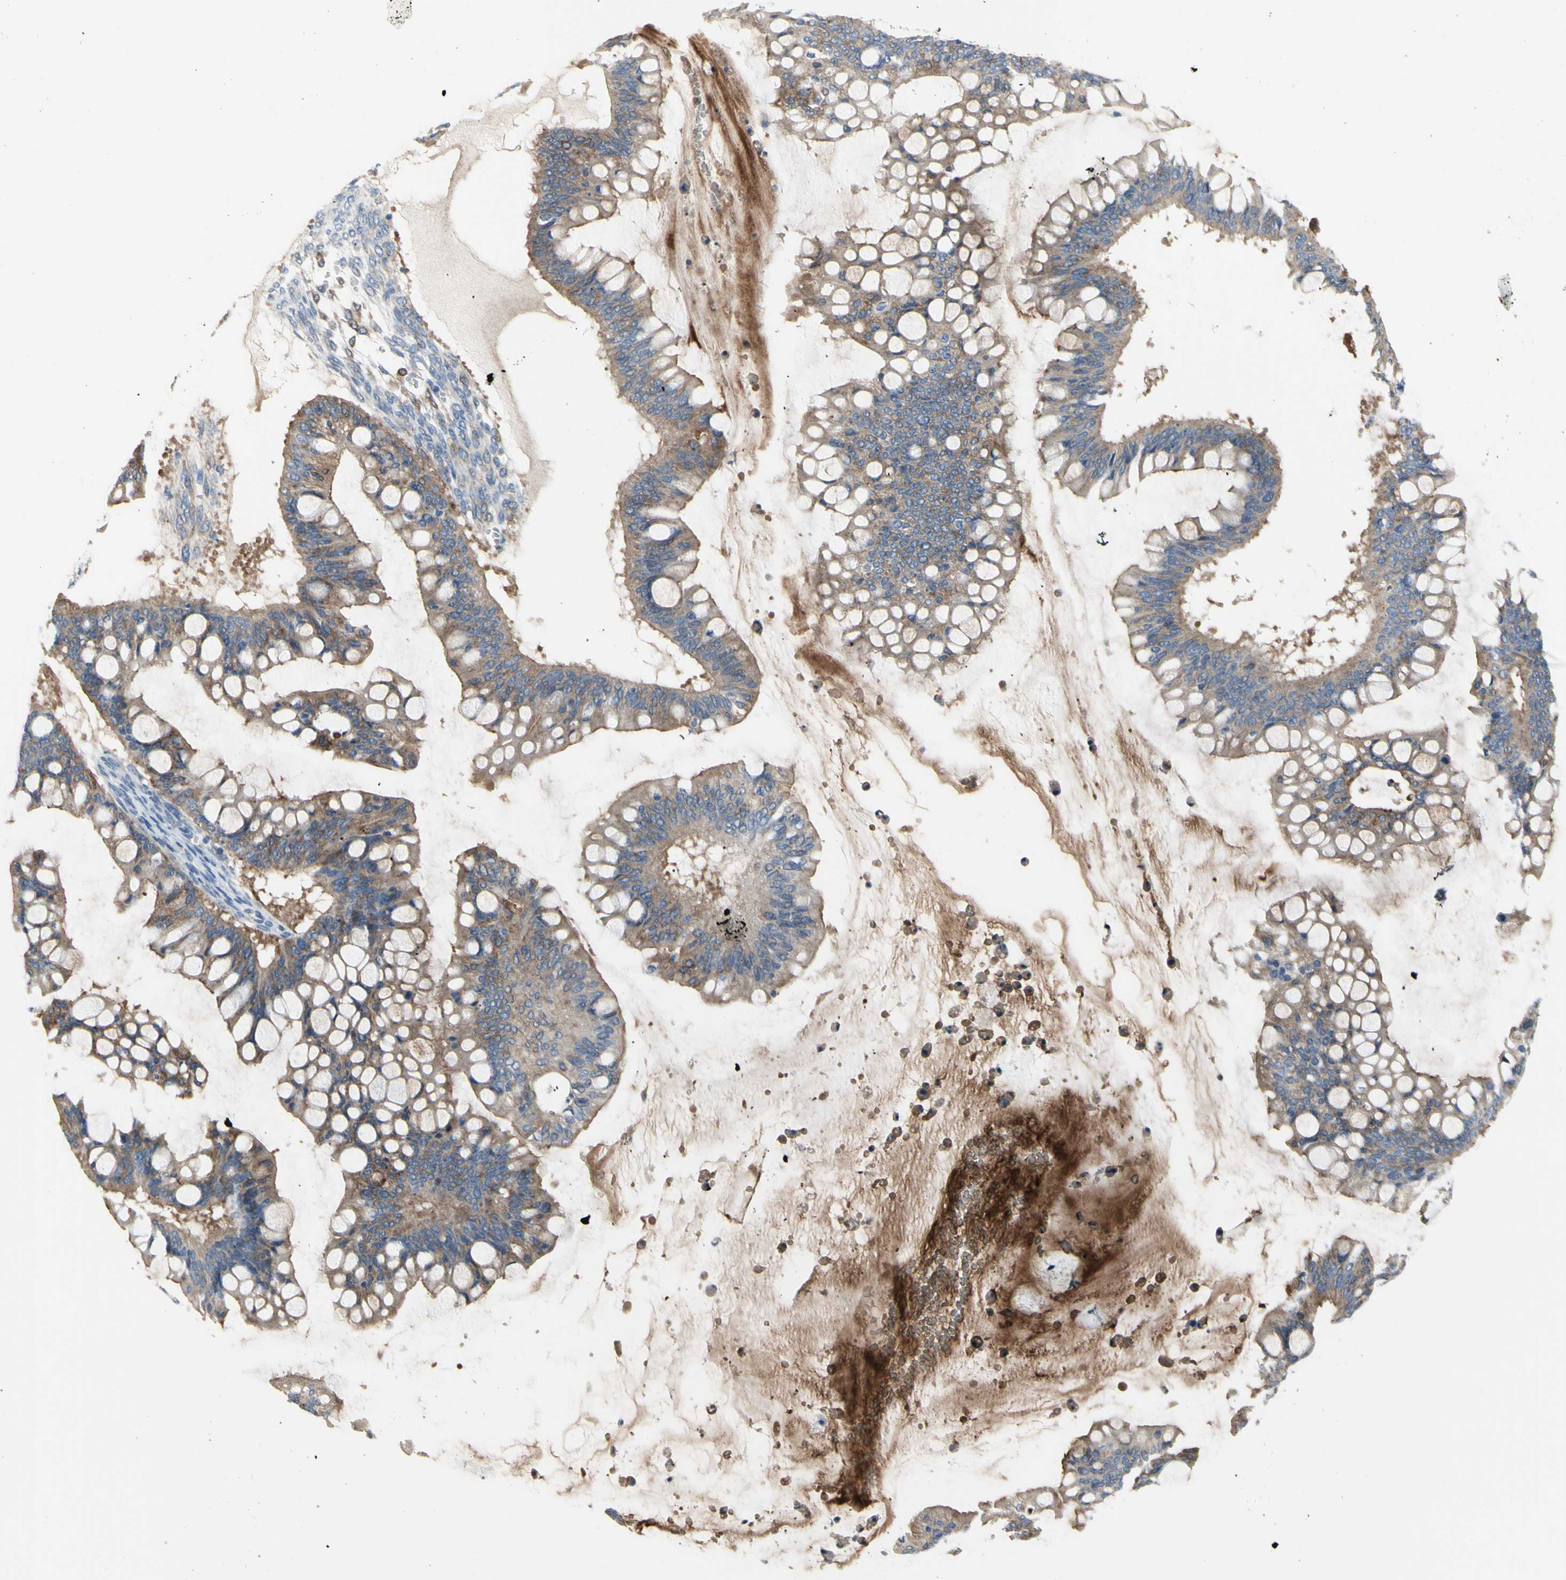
{"staining": {"intensity": "moderate", "quantity": ">75%", "location": "cytoplasmic/membranous"}, "tissue": "ovarian cancer", "cell_type": "Tumor cells", "image_type": "cancer", "snomed": [{"axis": "morphology", "description": "Cystadenocarcinoma, mucinous, NOS"}, {"axis": "topography", "description": "Ovary"}], "caption": "About >75% of tumor cells in ovarian mucinous cystadenocarcinoma exhibit moderate cytoplasmic/membranous protein positivity as visualized by brown immunohistochemical staining.", "gene": "MUC1", "patient": {"sex": "female", "age": 73}}